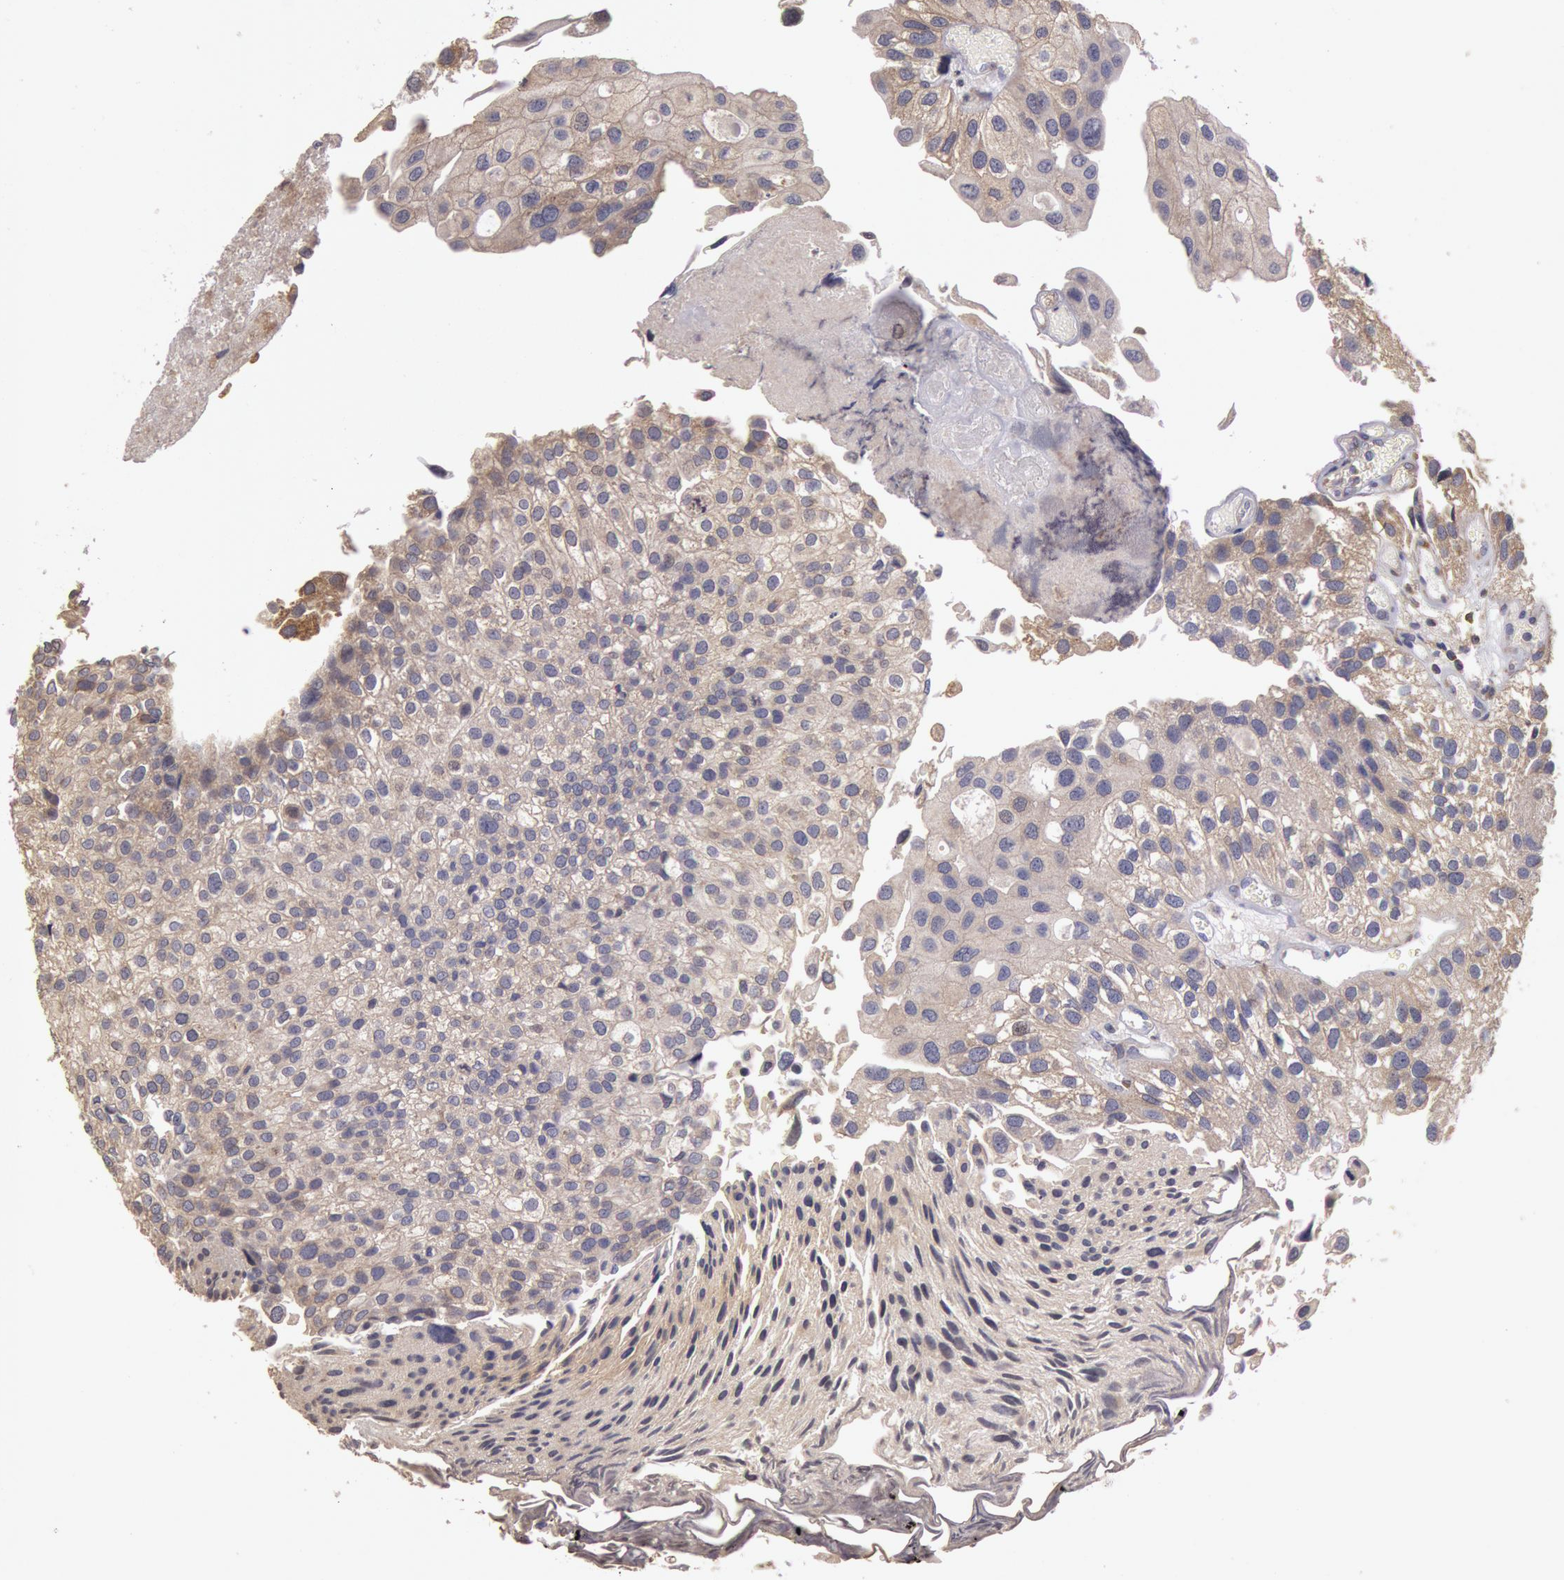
{"staining": {"intensity": "weak", "quantity": ">75%", "location": "cytoplasmic/membranous"}, "tissue": "urothelial cancer", "cell_type": "Tumor cells", "image_type": "cancer", "snomed": [{"axis": "morphology", "description": "Urothelial carcinoma, Low grade"}, {"axis": "topography", "description": "Urinary bladder"}], "caption": "A brown stain highlights weak cytoplasmic/membranous positivity of a protein in urothelial carcinoma (low-grade) tumor cells. (DAB (3,3'-diaminobenzidine) = brown stain, brightfield microscopy at high magnification).", "gene": "NMT2", "patient": {"sex": "female", "age": 89}}